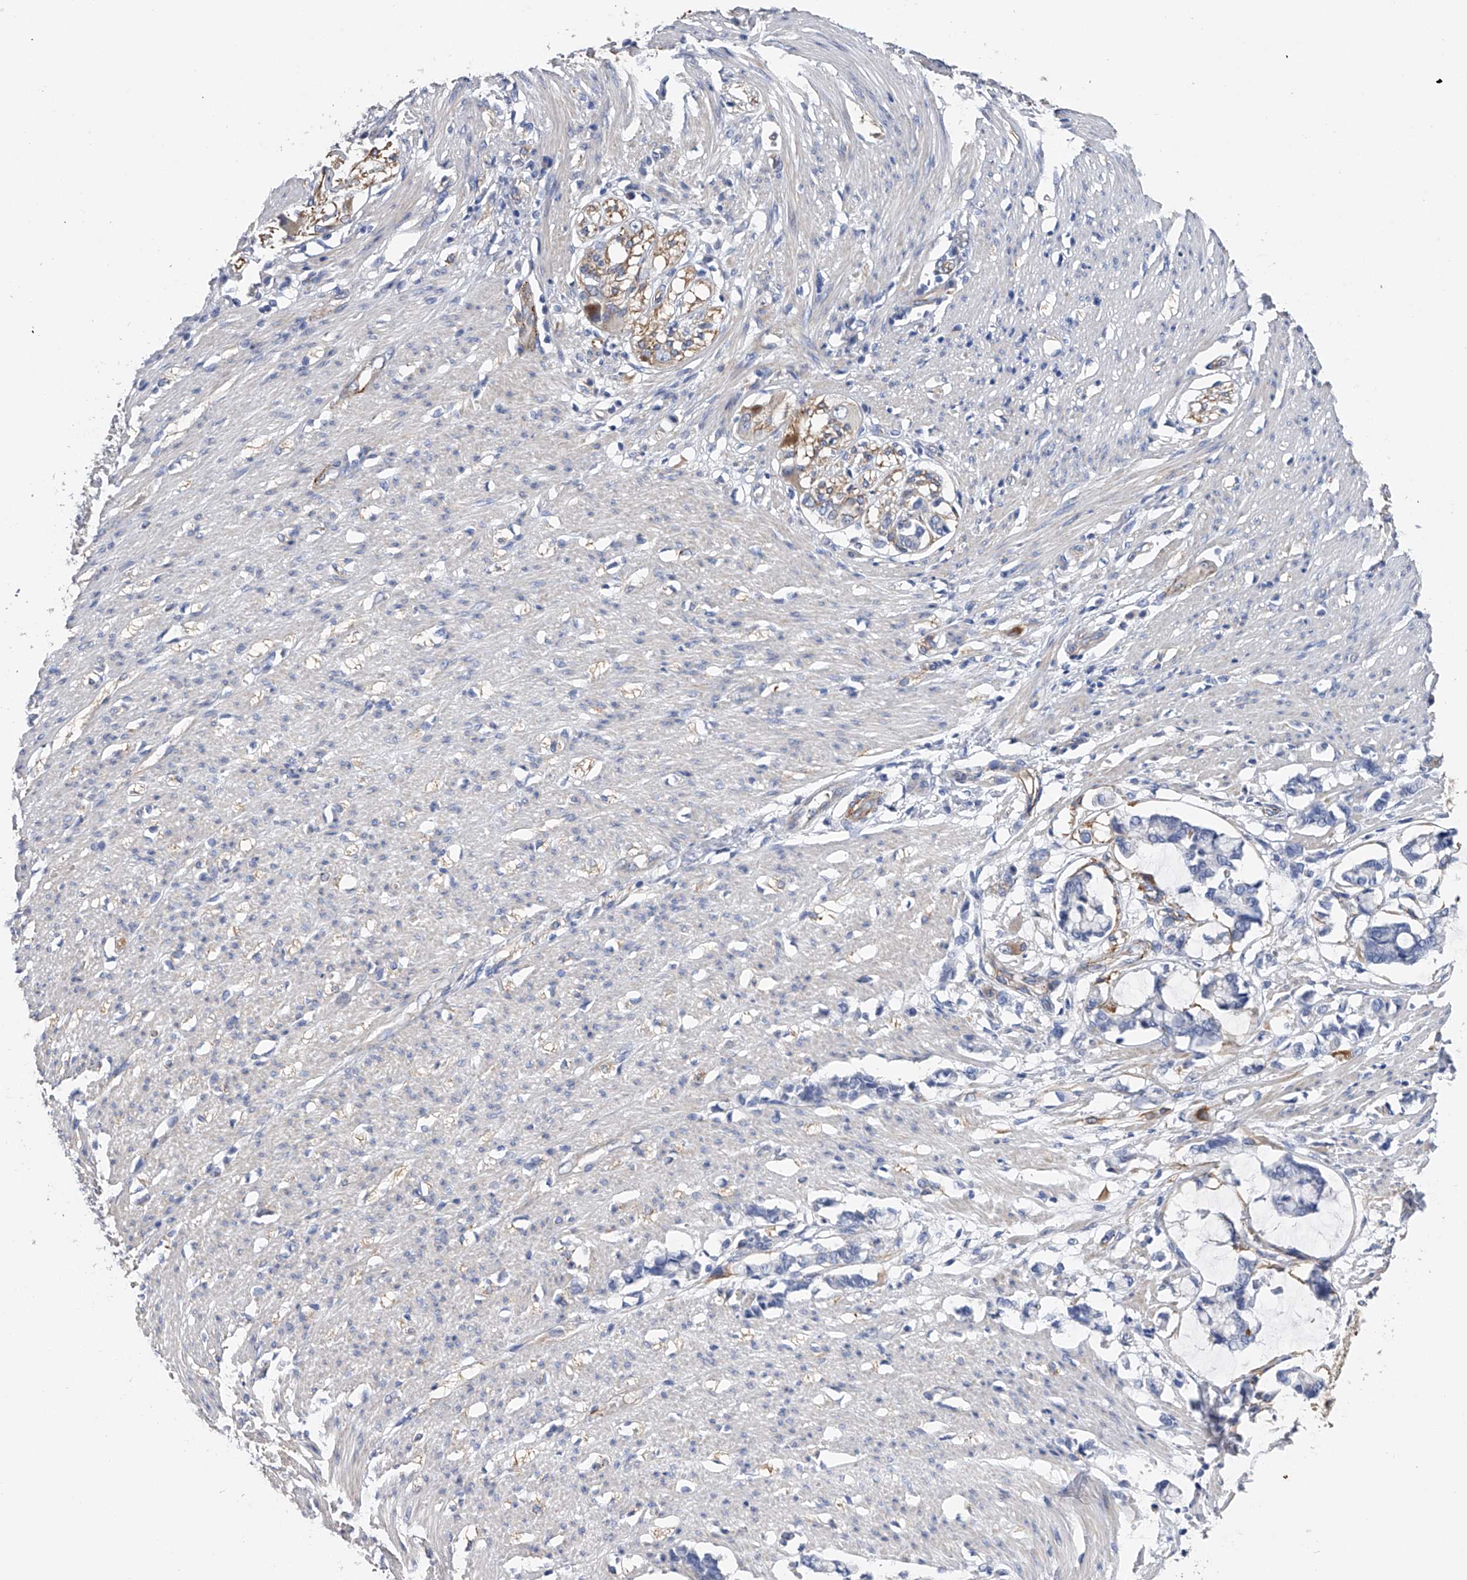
{"staining": {"intensity": "weak", "quantity": "<25%", "location": "cytoplasmic/membranous"}, "tissue": "smooth muscle", "cell_type": "Smooth muscle cells", "image_type": "normal", "snomed": [{"axis": "morphology", "description": "Normal tissue, NOS"}, {"axis": "morphology", "description": "Adenocarcinoma, NOS"}, {"axis": "topography", "description": "Colon"}, {"axis": "topography", "description": "Peripheral nerve tissue"}], "caption": "The photomicrograph demonstrates no staining of smooth muscle cells in normal smooth muscle. Nuclei are stained in blue.", "gene": "RWDD2A", "patient": {"sex": "male", "age": 14}}